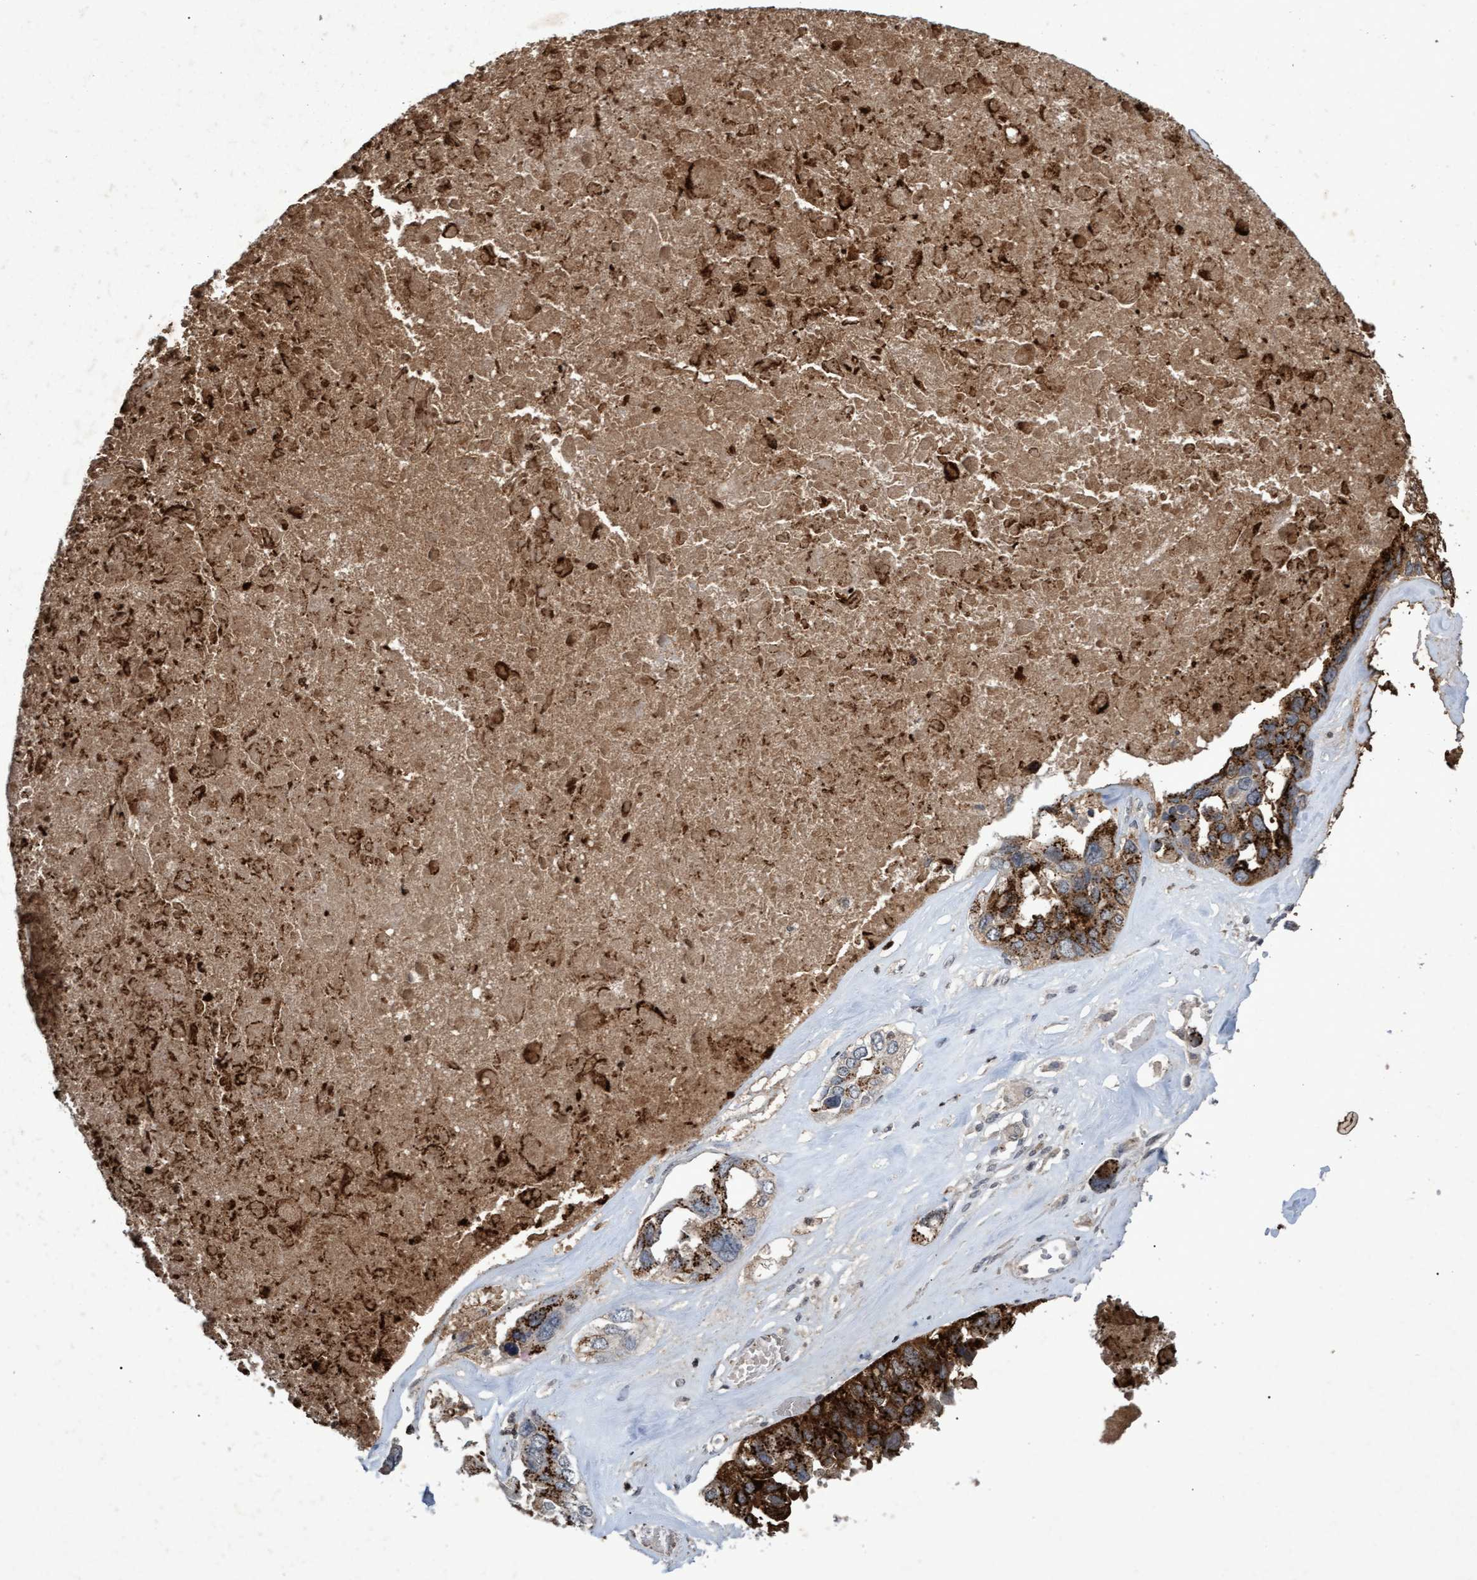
{"staining": {"intensity": "strong", "quantity": ">75%", "location": "cytoplasmic/membranous"}, "tissue": "ovarian cancer", "cell_type": "Tumor cells", "image_type": "cancer", "snomed": [{"axis": "morphology", "description": "Cystadenocarcinoma, serous, NOS"}, {"axis": "topography", "description": "Ovary"}], "caption": "IHC staining of ovarian cancer (serous cystadenocarcinoma), which displays high levels of strong cytoplasmic/membranous positivity in about >75% of tumor cells indicating strong cytoplasmic/membranous protein staining. The staining was performed using DAB (brown) for protein detection and nuclei were counterstained in hematoxylin (blue).", "gene": "GALC", "patient": {"sex": "female", "age": 79}}